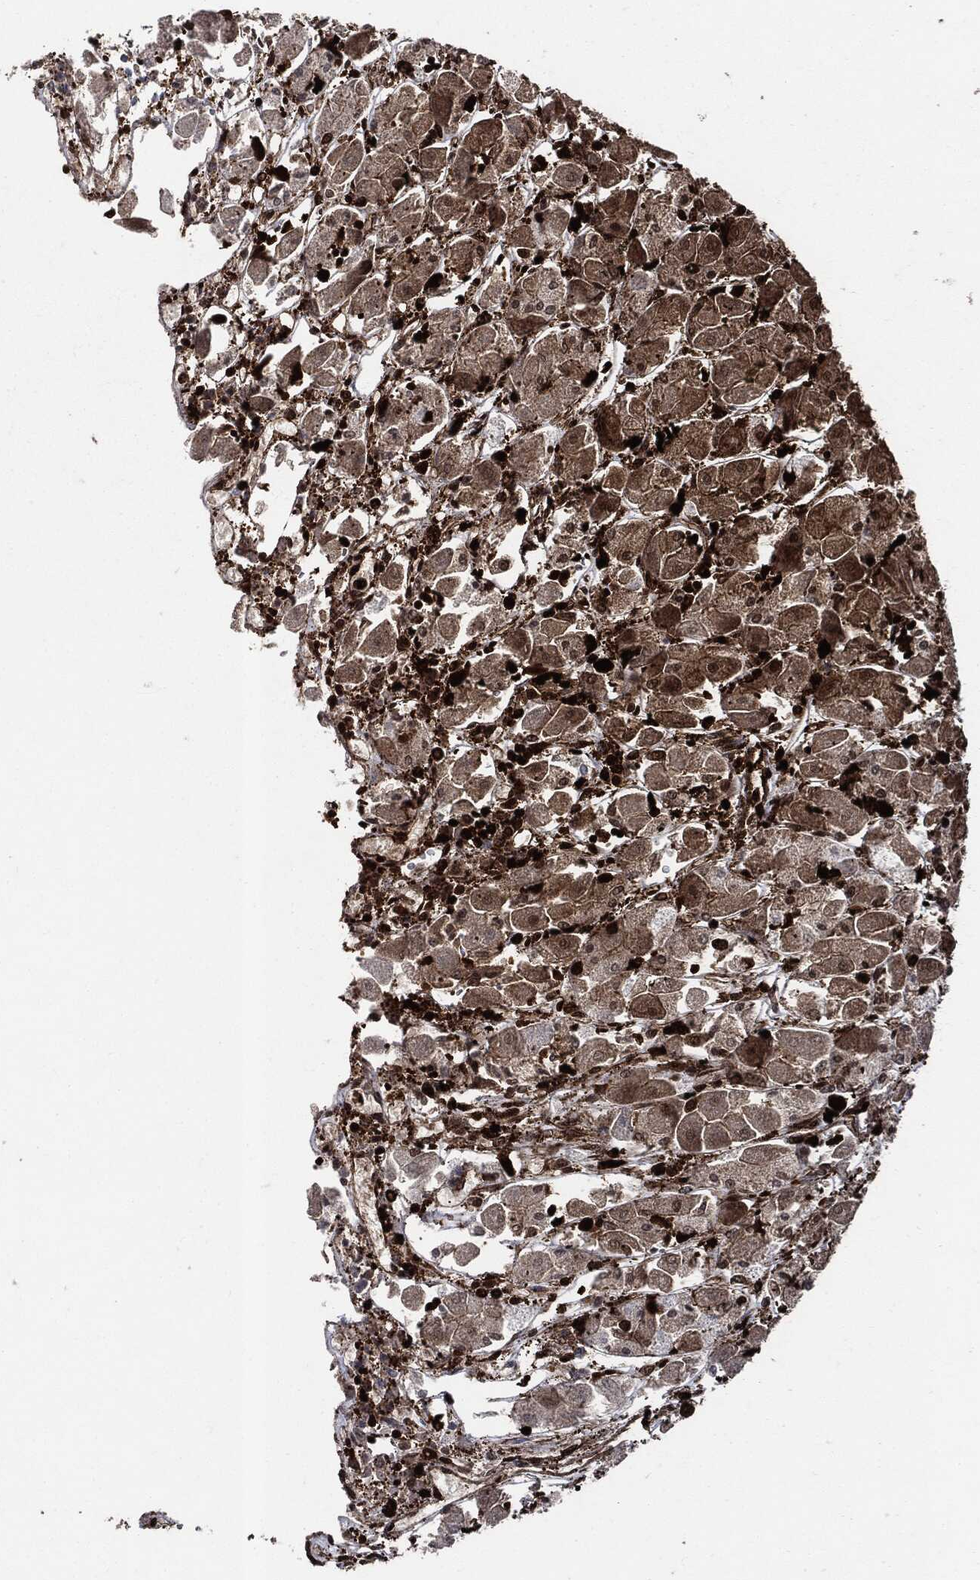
{"staining": {"intensity": "strong", "quantity": ">75%", "location": "cytoplasmic/membranous,nuclear"}, "tissue": "stomach", "cell_type": "Glandular cells", "image_type": "normal", "snomed": [{"axis": "morphology", "description": "Normal tissue, NOS"}, {"axis": "topography", "description": "Stomach"}], "caption": "High-magnification brightfield microscopy of normal stomach stained with DAB (brown) and counterstained with hematoxylin (blue). glandular cells exhibit strong cytoplasmic/membranous,nuclear expression is appreciated in approximately>75% of cells. (Stains: DAB (3,3'-diaminobenzidine) in brown, nuclei in blue, Microscopy: brightfield microscopy at high magnification).", "gene": "YWHAB", "patient": {"sex": "male", "age": 70}}